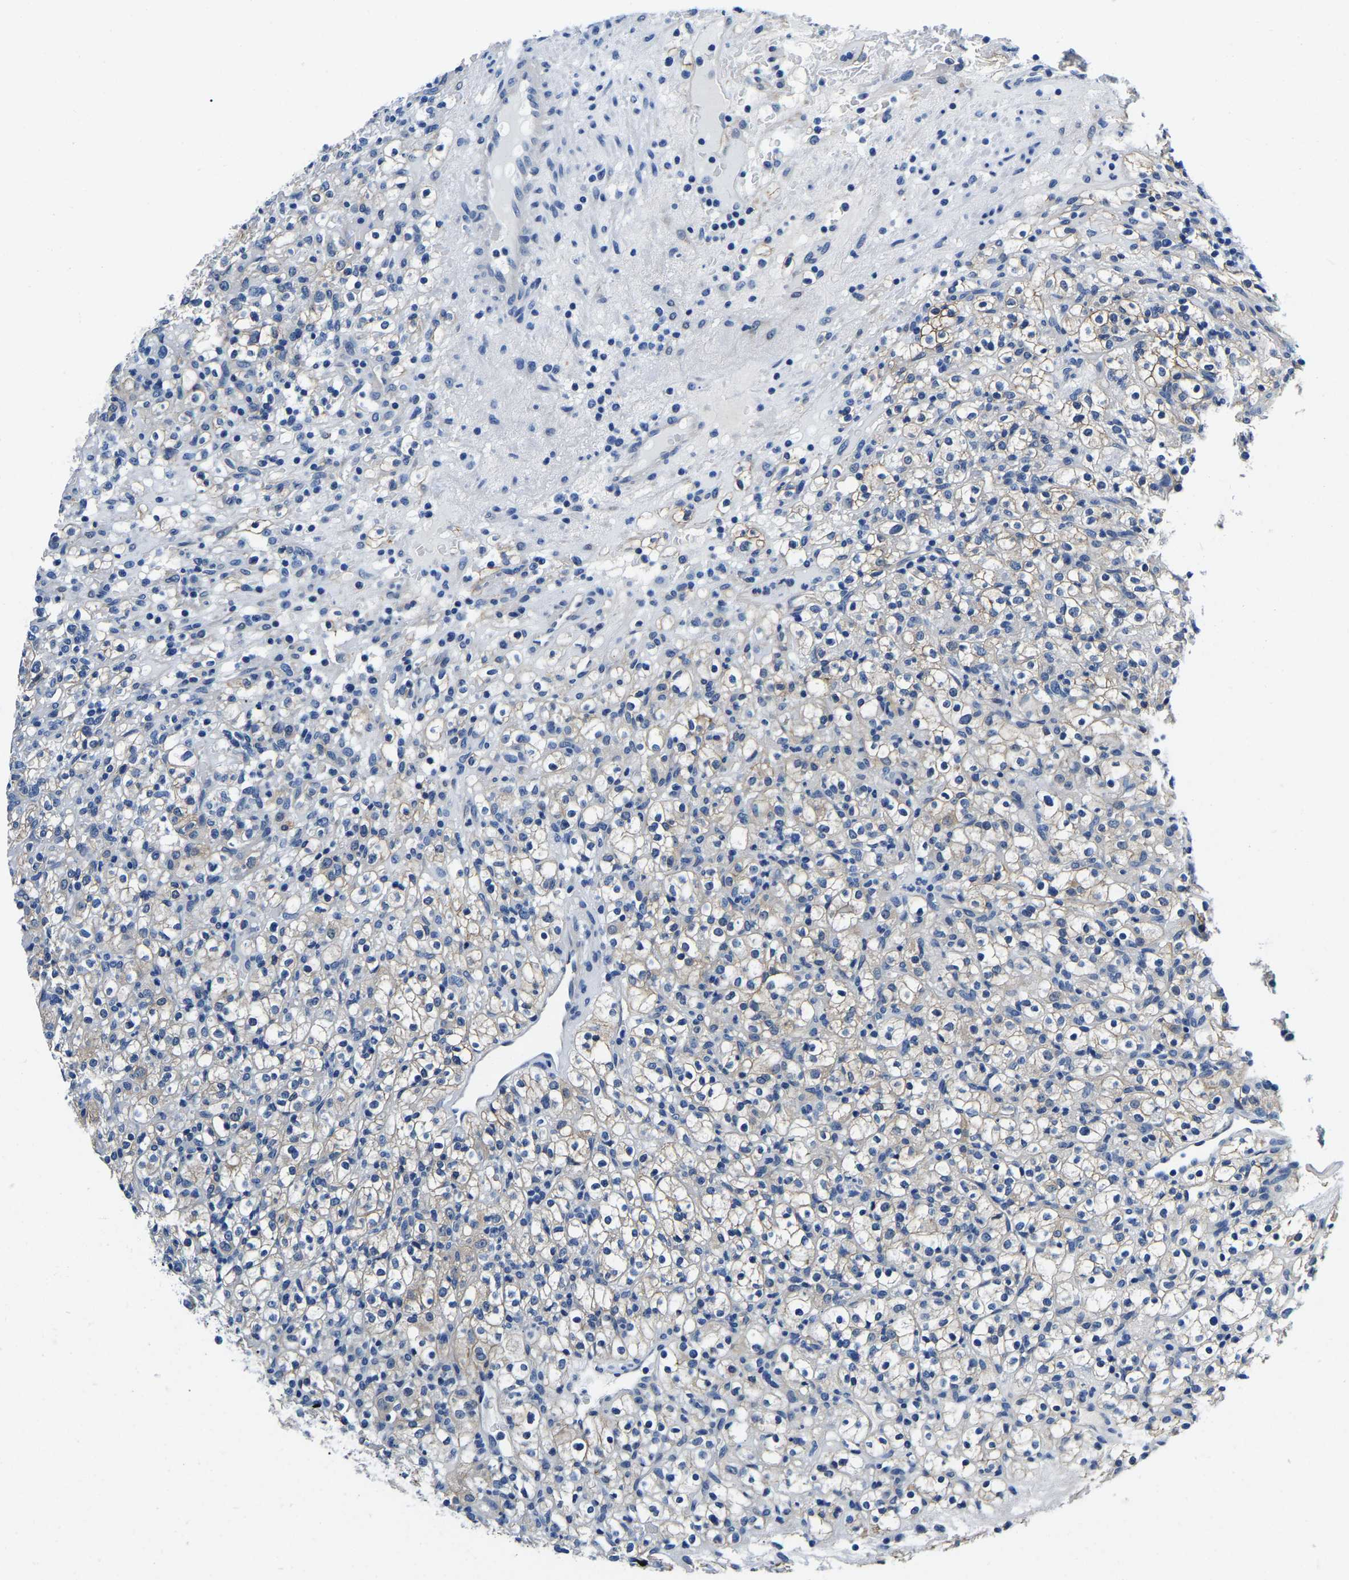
{"staining": {"intensity": "weak", "quantity": "<25%", "location": "cytoplasmic/membranous"}, "tissue": "renal cancer", "cell_type": "Tumor cells", "image_type": "cancer", "snomed": [{"axis": "morphology", "description": "Normal tissue, NOS"}, {"axis": "morphology", "description": "Adenocarcinoma, NOS"}, {"axis": "topography", "description": "Kidney"}], "caption": "IHC of renal cancer (adenocarcinoma) reveals no expression in tumor cells.", "gene": "ACO1", "patient": {"sex": "female", "age": 72}}